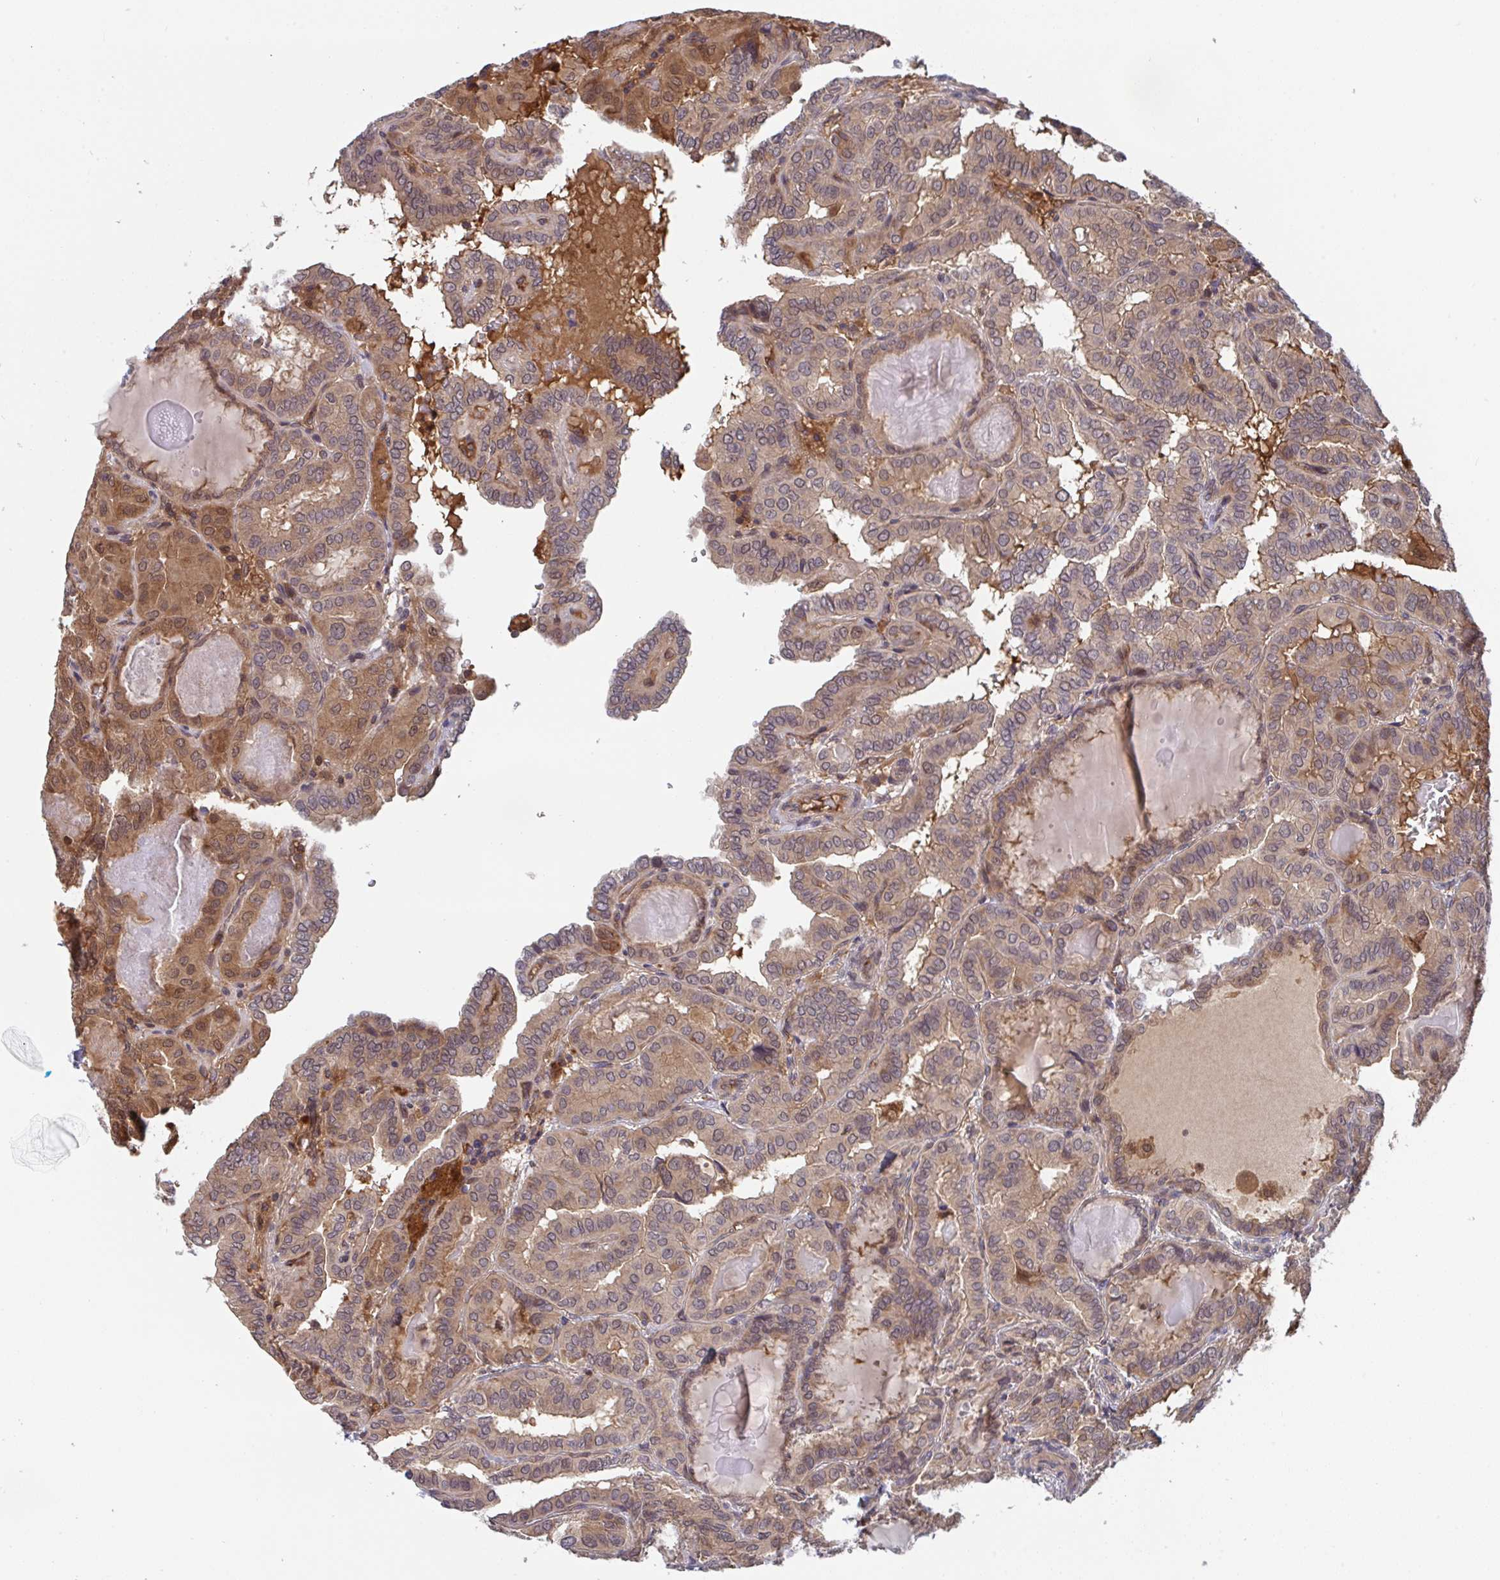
{"staining": {"intensity": "weak", "quantity": "25%-75%", "location": "cytoplasmic/membranous,nuclear"}, "tissue": "thyroid cancer", "cell_type": "Tumor cells", "image_type": "cancer", "snomed": [{"axis": "morphology", "description": "Papillary adenocarcinoma, NOS"}, {"axis": "topography", "description": "Thyroid gland"}], "caption": "IHC of thyroid cancer (papillary adenocarcinoma) demonstrates low levels of weak cytoplasmic/membranous and nuclear expression in about 25%-75% of tumor cells. (Brightfield microscopy of DAB IHC at high magnification).", "gene": "TIGAR", "patient": {"sex": "female", "age": 46}}